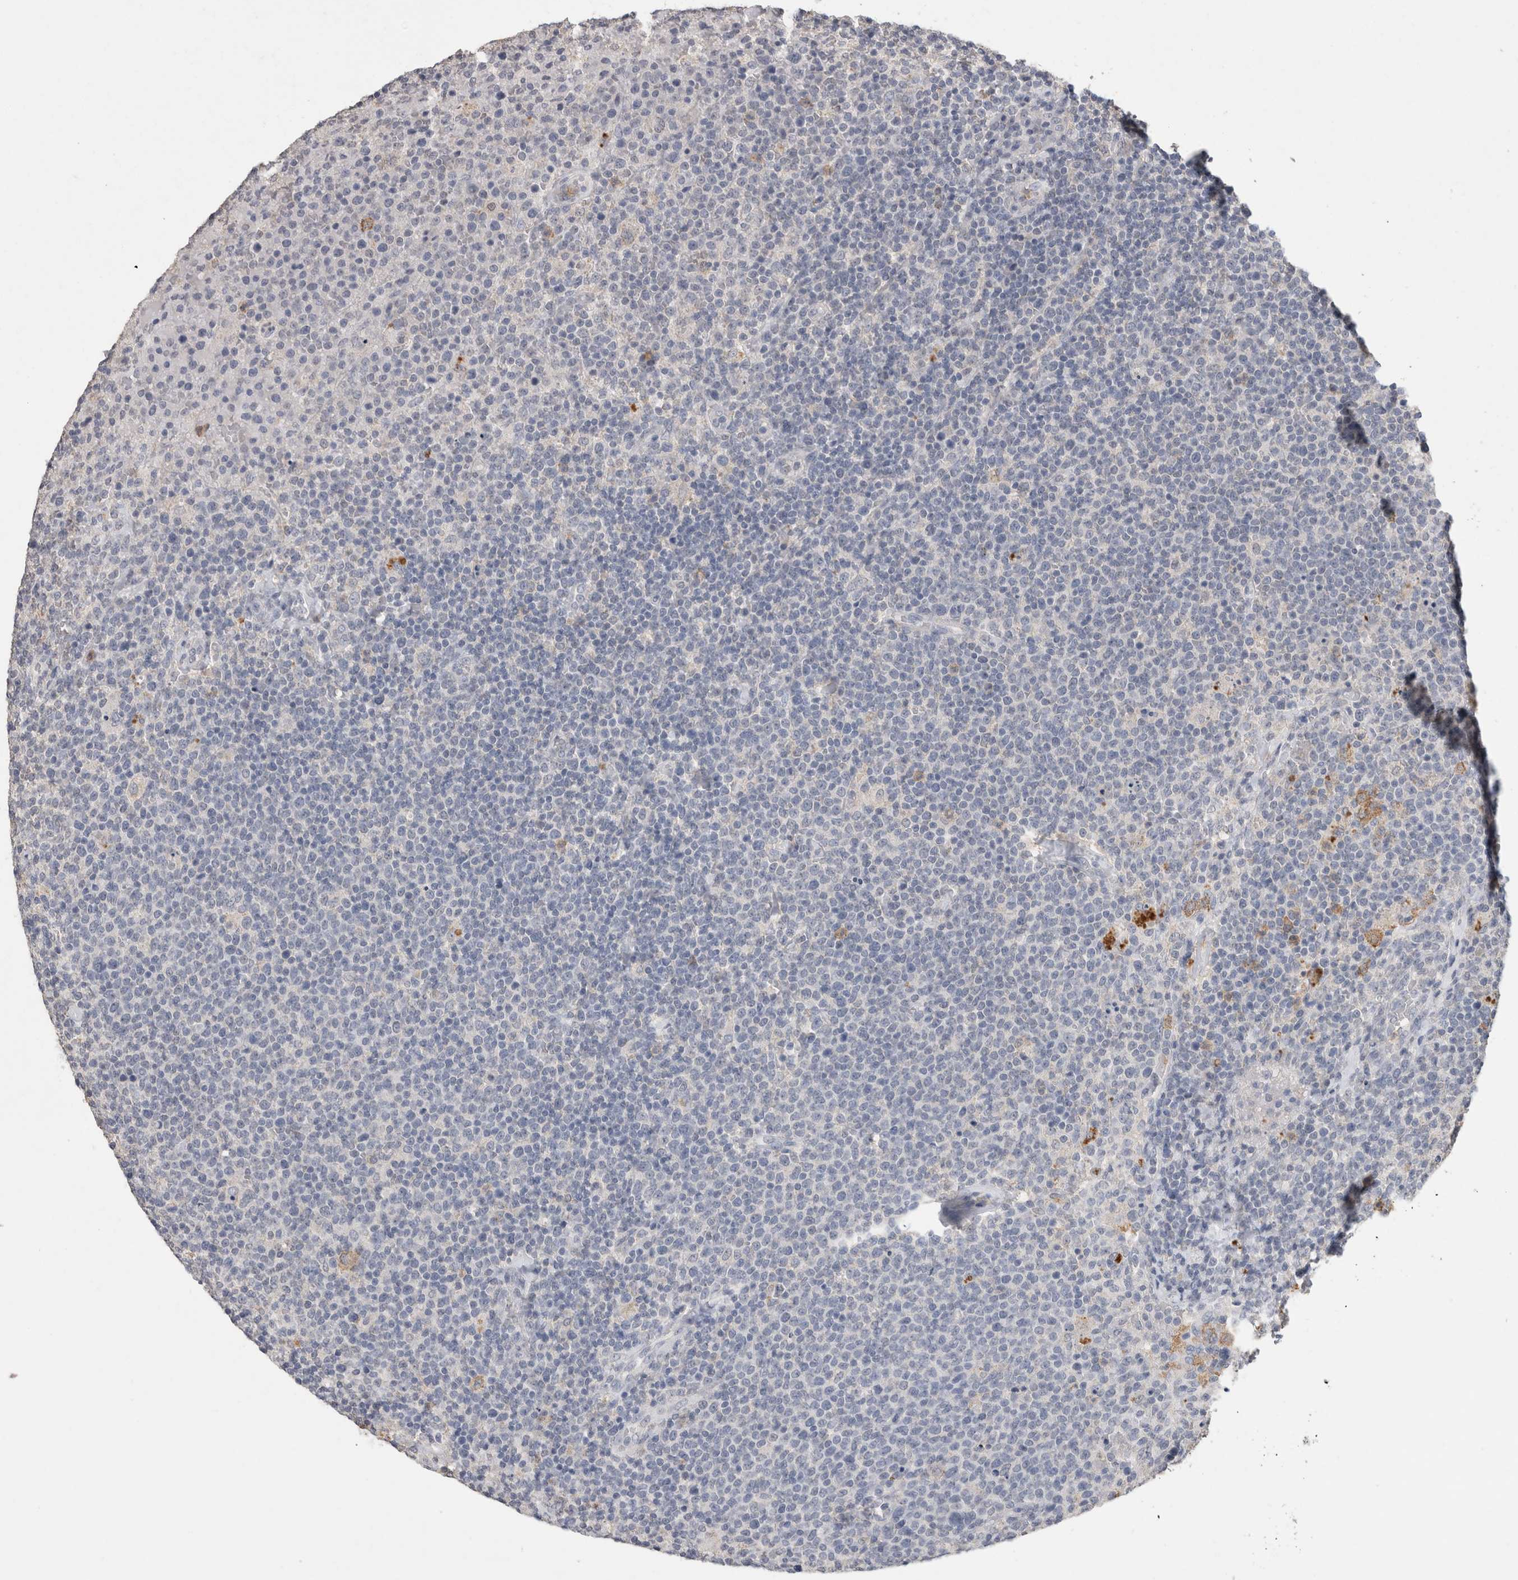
{"staining": {"intensity": "negative", "quantity": "none", "location": "none"}, "tissue": "lymphoma", "cell_type": "Tumor cells", "image_type": "cancer", "snomed": [{"axis": "morphology", "description": "Malignant lymphoma, non-Hodgkin's type, High grade"}, {"axis": "topography", "description": "Lymph node"}], "caption": "Tumor cells are negative for brown protein staining in high-grade malignant lymphoma, non-Hodgkin's type.", "gene": "CNTFR", "patient": {"sex": "male", "age": 61}}